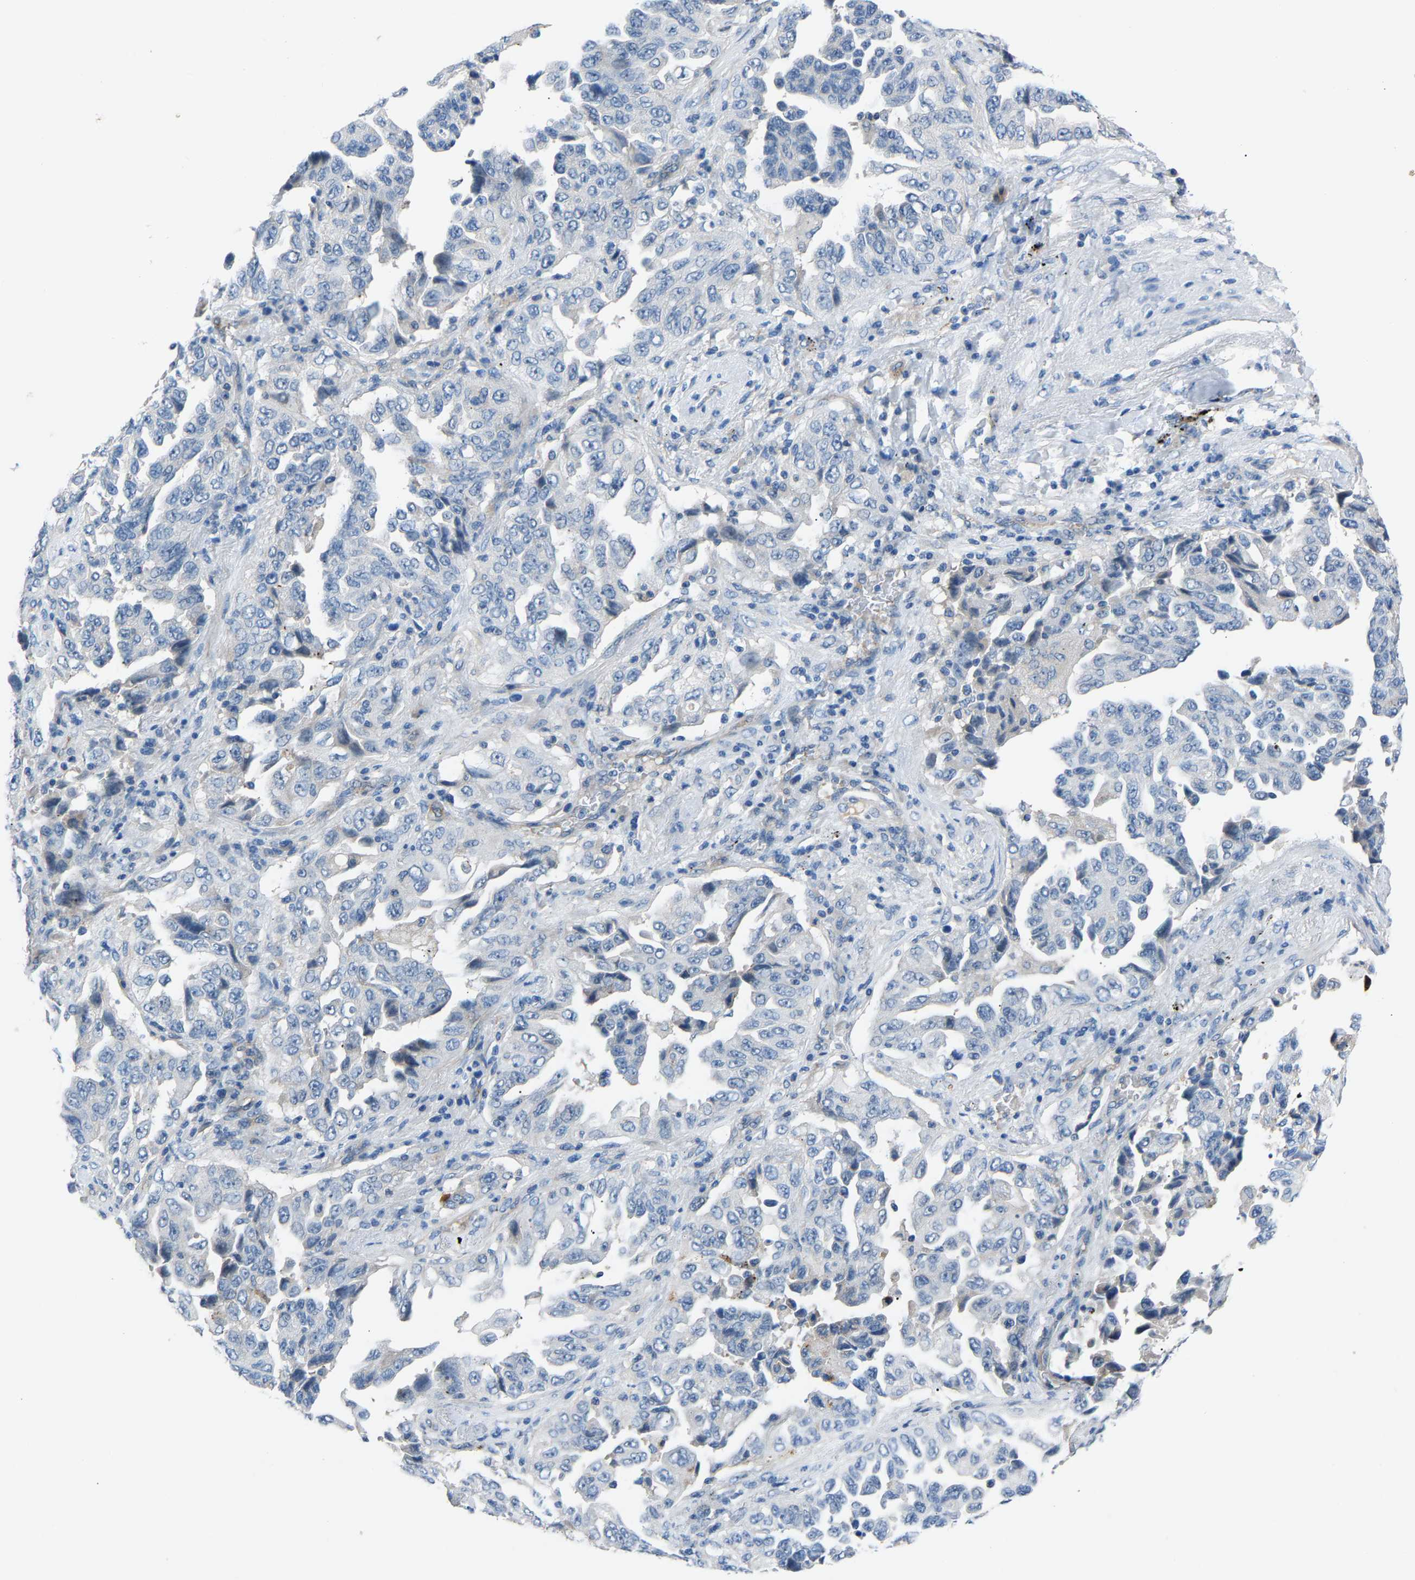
{"staining": {"intensity": "negative", "quantity": "none", "location": "none"}, "tissue": "lung cancer", "cell_type": "Tumor cells", "image_type": "cancer", "snomed": [{"axis": "morphology", "description": "Adenocarcinoma, NOS"}, {"axis": "topography", "description": "Lung"}], "caption": "Tumor cells show no significant protein positivity in lung cancer (adenocarcinoma).", "gene": "DNAAF5", "patient": {"sex": "female", "age": 51}}